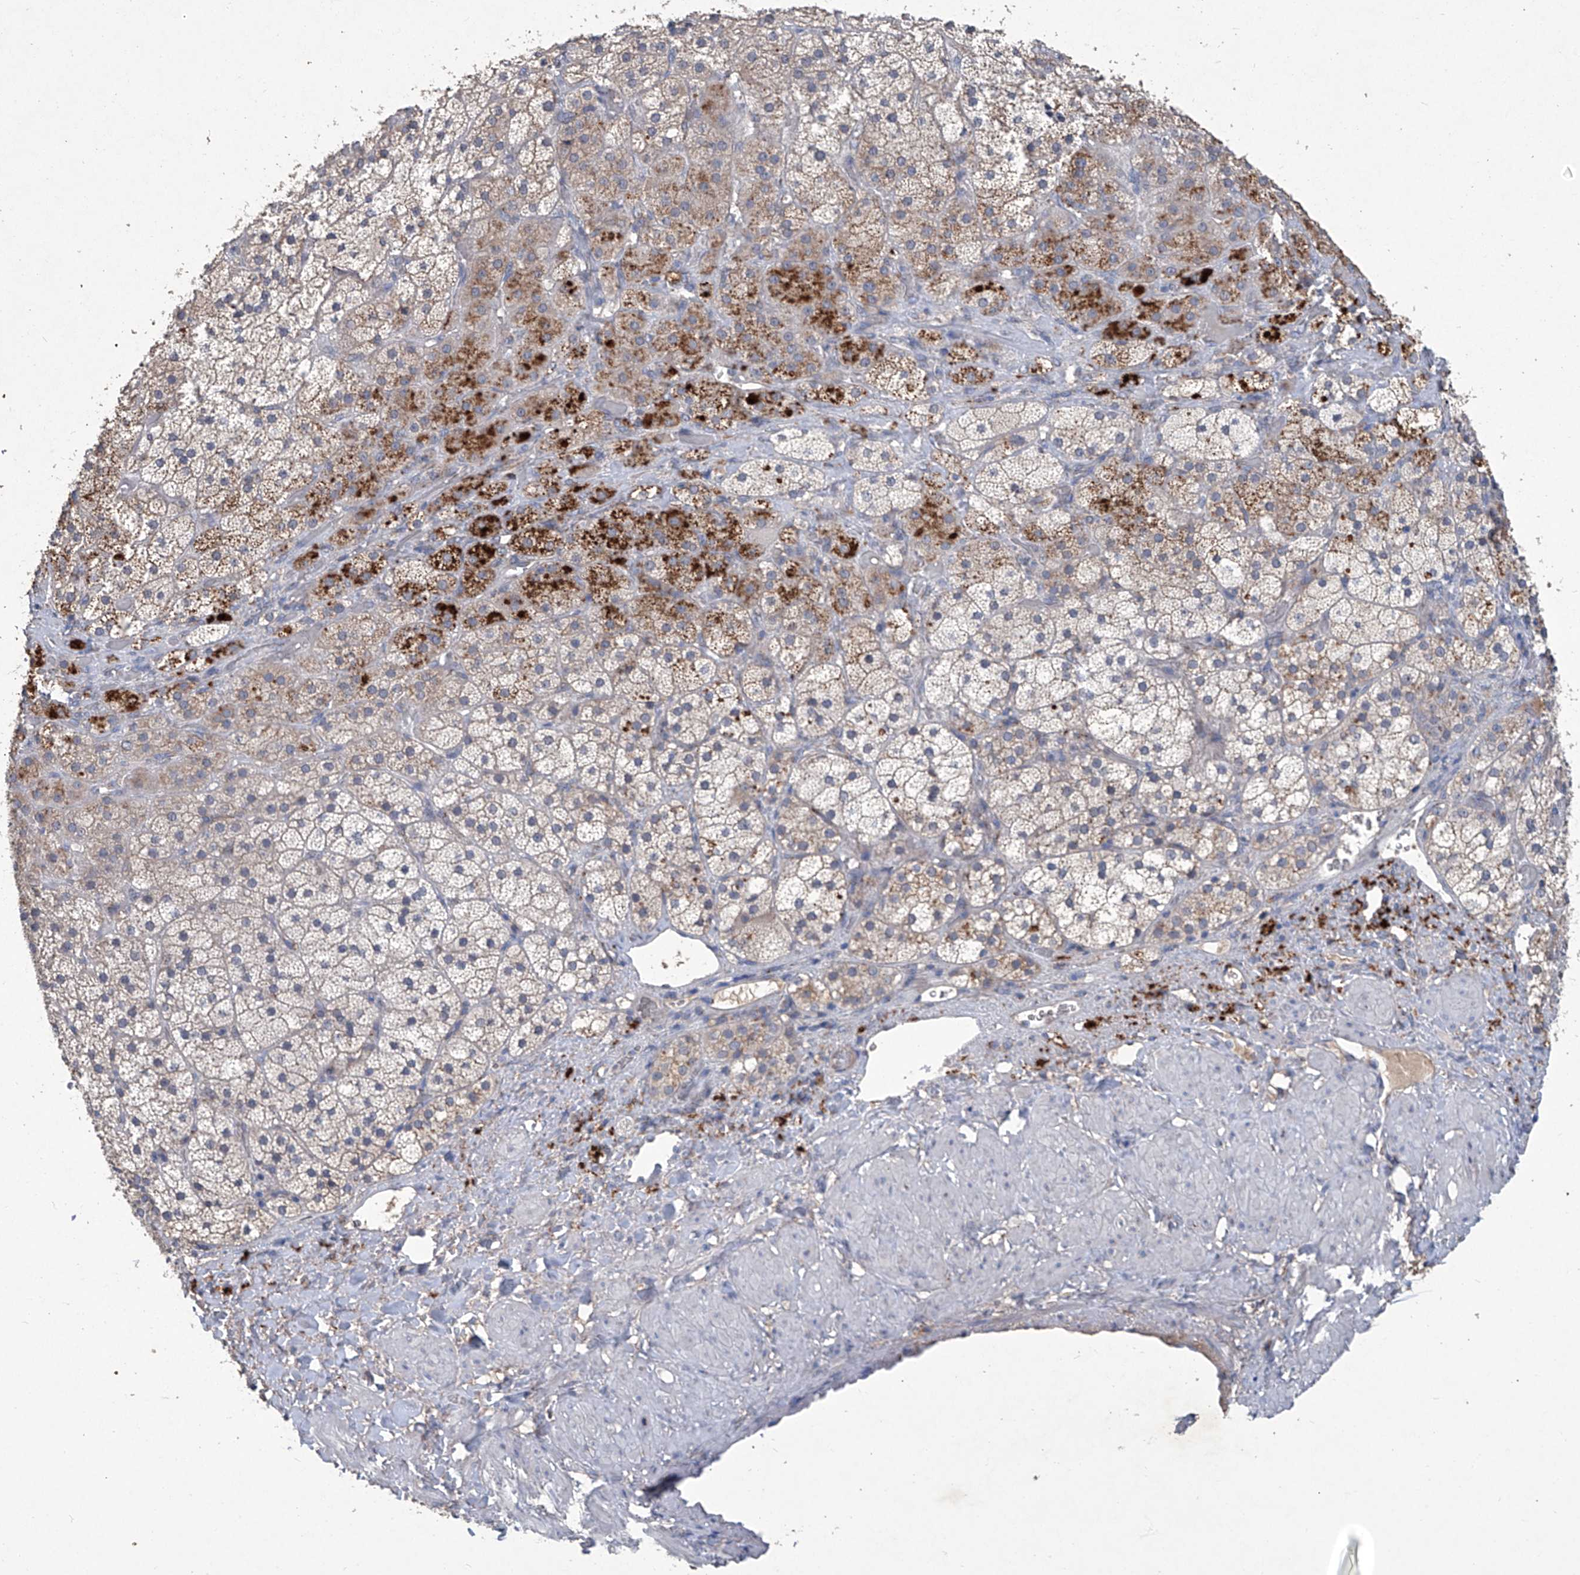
{"staining": {"intensity": "strong", "quantity": "<25%", "location": "cytoplasmic/membranous"}, "tissue": "adrenal gland", "cell_type": "Glandular cells", "image_type": "normal", "snomed": [{"axis": "morphology", "description": "Normal tissue, NOS"}, {"axis": "topography", "description": "Adrenal gland"}], "caption": "Strong cytoplasmic/membranous staining is seen in about <25% of glandular cells in normal adrenal gland. The protein of interest is stained brown, and the nuclei are stained in blue (DAB (3,3'-diaminobenzidine) IHC with brightfield microscopy, high magnification).", "gene": "PCSK5", "patient": {"sex": "male", "age": 57}}